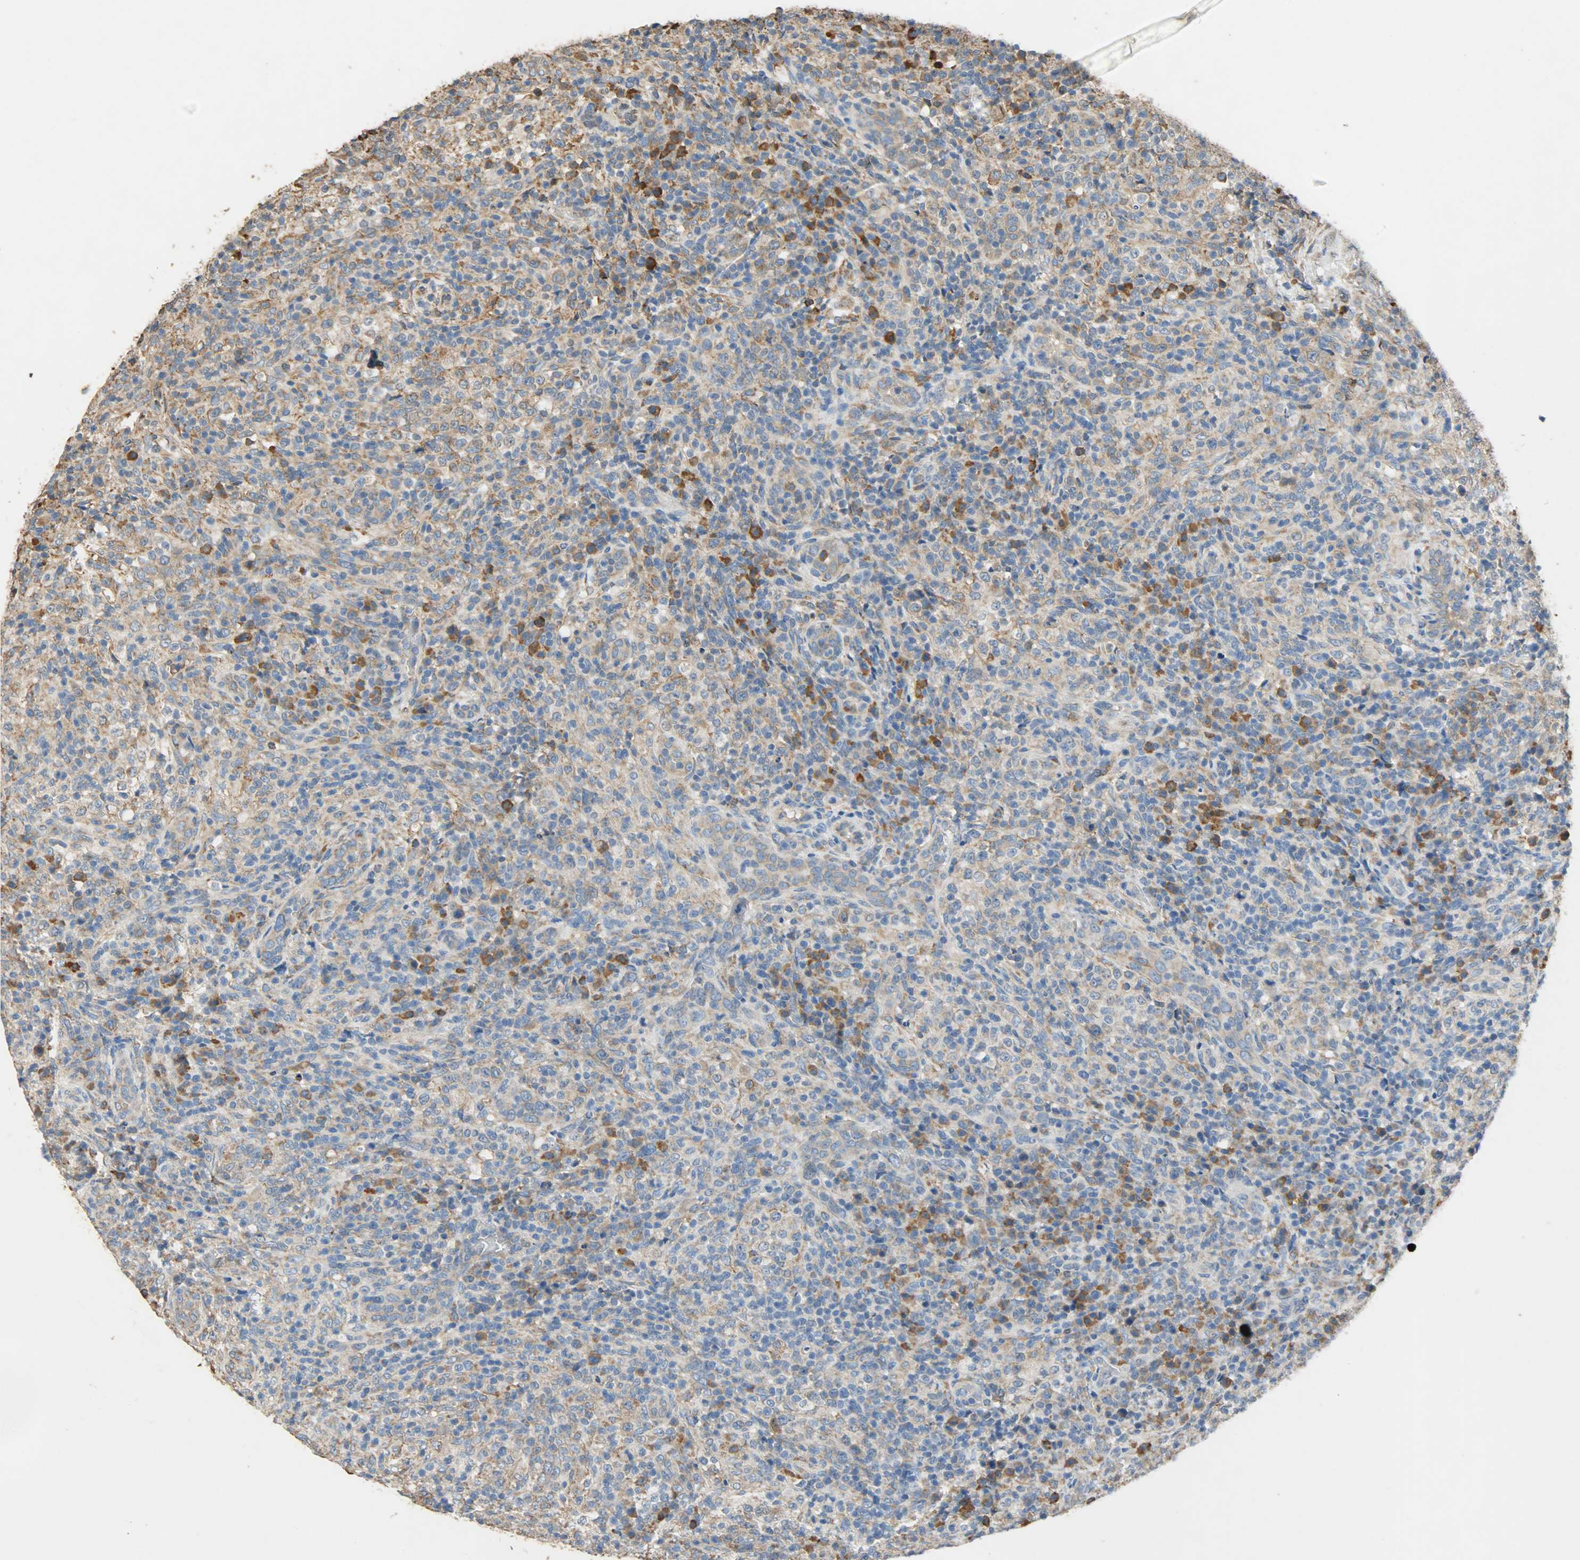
{"staining": {"intensity": "moderate", "quantity": ">75%", "location": "cytoplasmic/membranous"}, "tissue": "lymphoma", "cell_type": "Tumor cells", "image_type": "cancer", "snomed": [{"axis": "morphology", "description": "Malignant lymphoma, non-Hodgkin's type, High grade"}, {"axis": "topography", "description": "Lymph node"}], "caption": "Protein staining of lymphoma tissue shows moderate cytoplasmic/membranous staining in approximately >75% of tumor cells. (DAB IHC, brown staining for protein, blue staining for nuclei).", "gene": "HSPA5", "patient": {"sex": "female", "age": 76}}